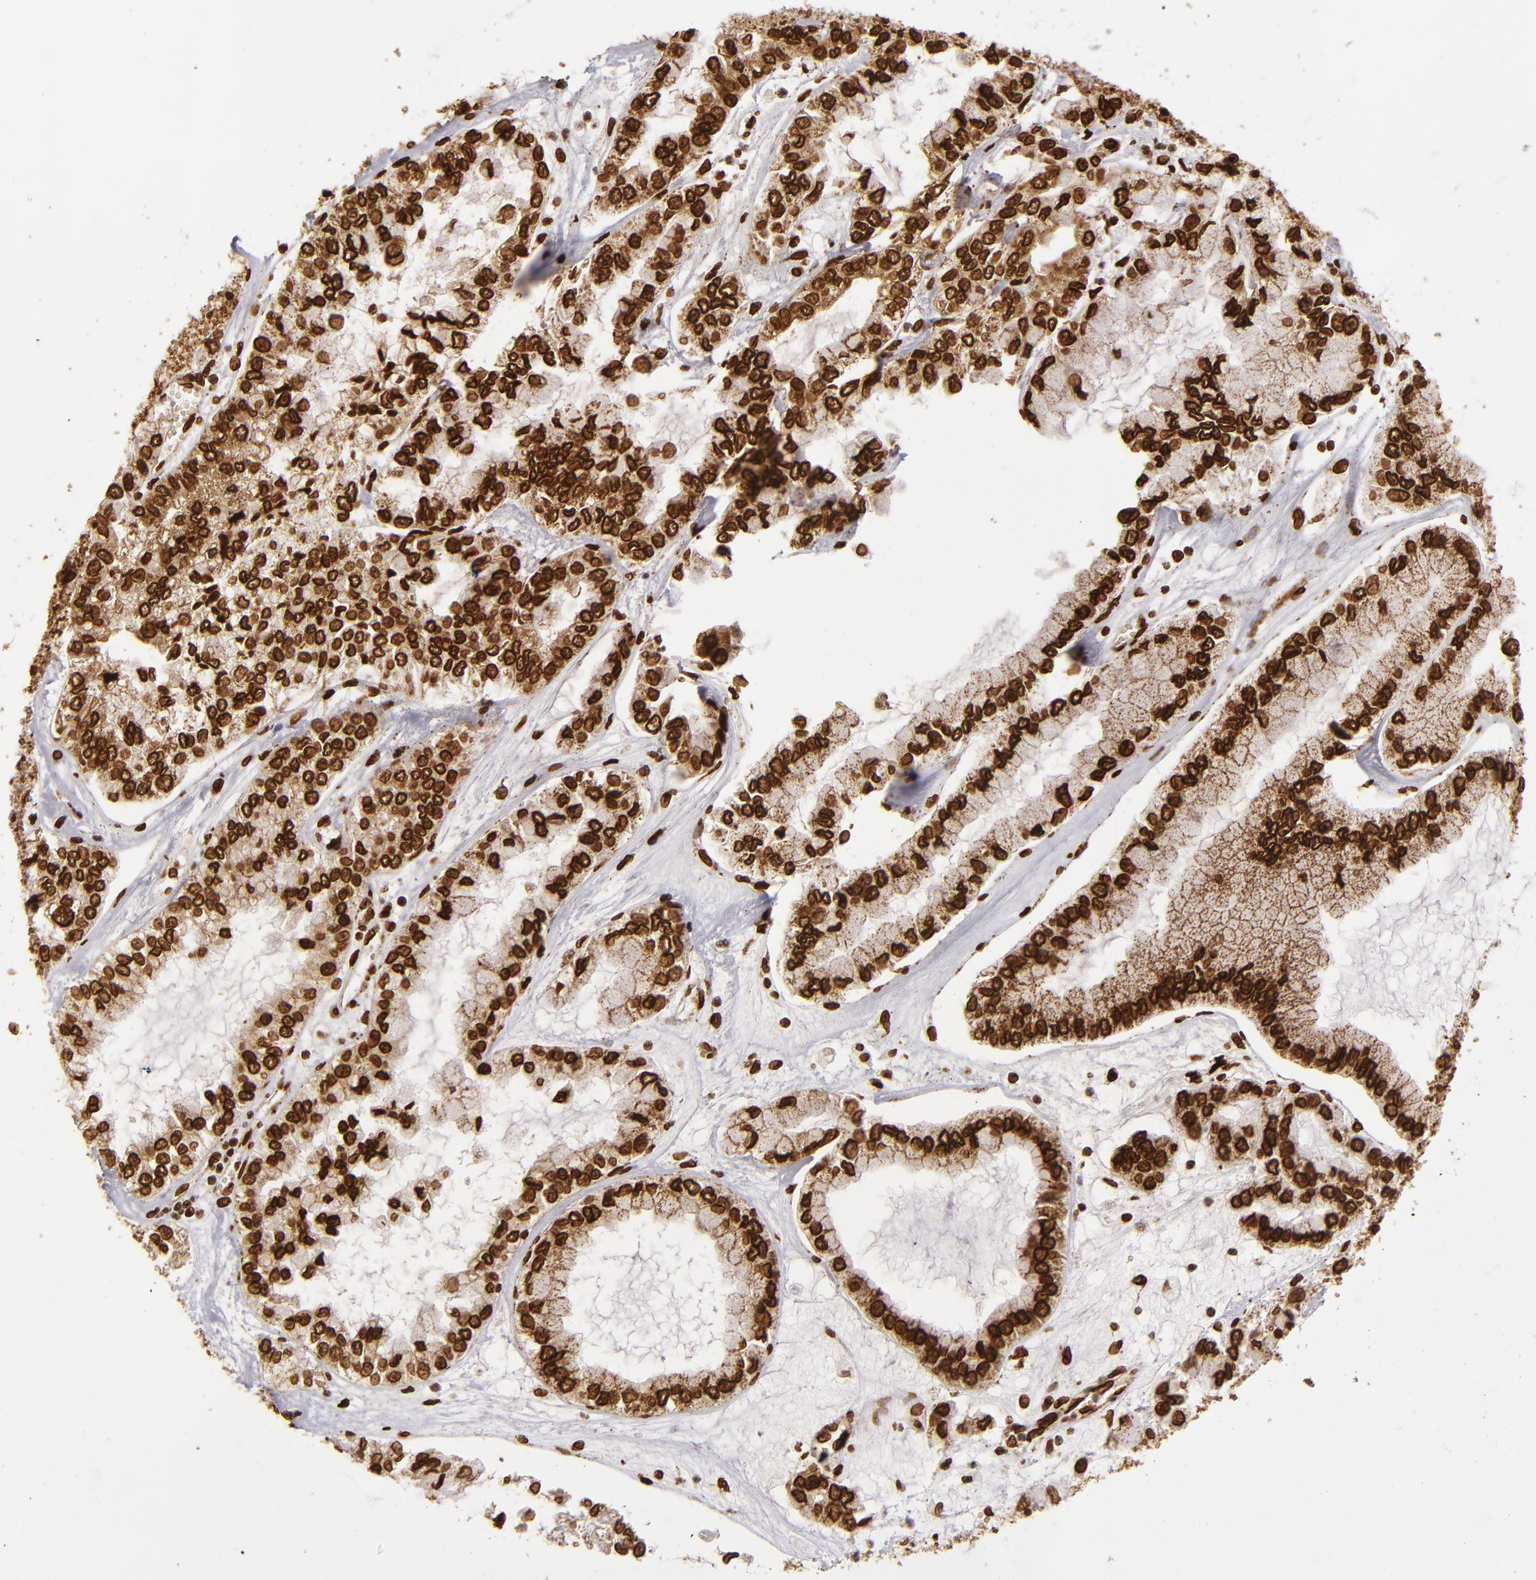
{"staining": {"intensity": "strong", "quantity": ">75%", "location": "nuclear"}, "tissue": "liver cancer", "cell_type": "Tumor cells", "image_type": "cancer", "snomed": [{"axis": "morphology", "description": "Cholangiocarcinoma"}, {"axis": "topography", "description": "Liver"}], "caption": "High-magnification brightfield microscopy of liver cancer (cholangiocarcinoma) stained with DAB (brown) and counterstained with hematoxylin (blue). tumor cells exhibit strong nuclear positivity is identified in approximately>75% of cells. (Stains: DAB in brown, nuclei in blue, Microscopy: brightfield microscopy at high magnification).", "gene": "CUL3", "patient": {"sex": "female", "age": 79}}